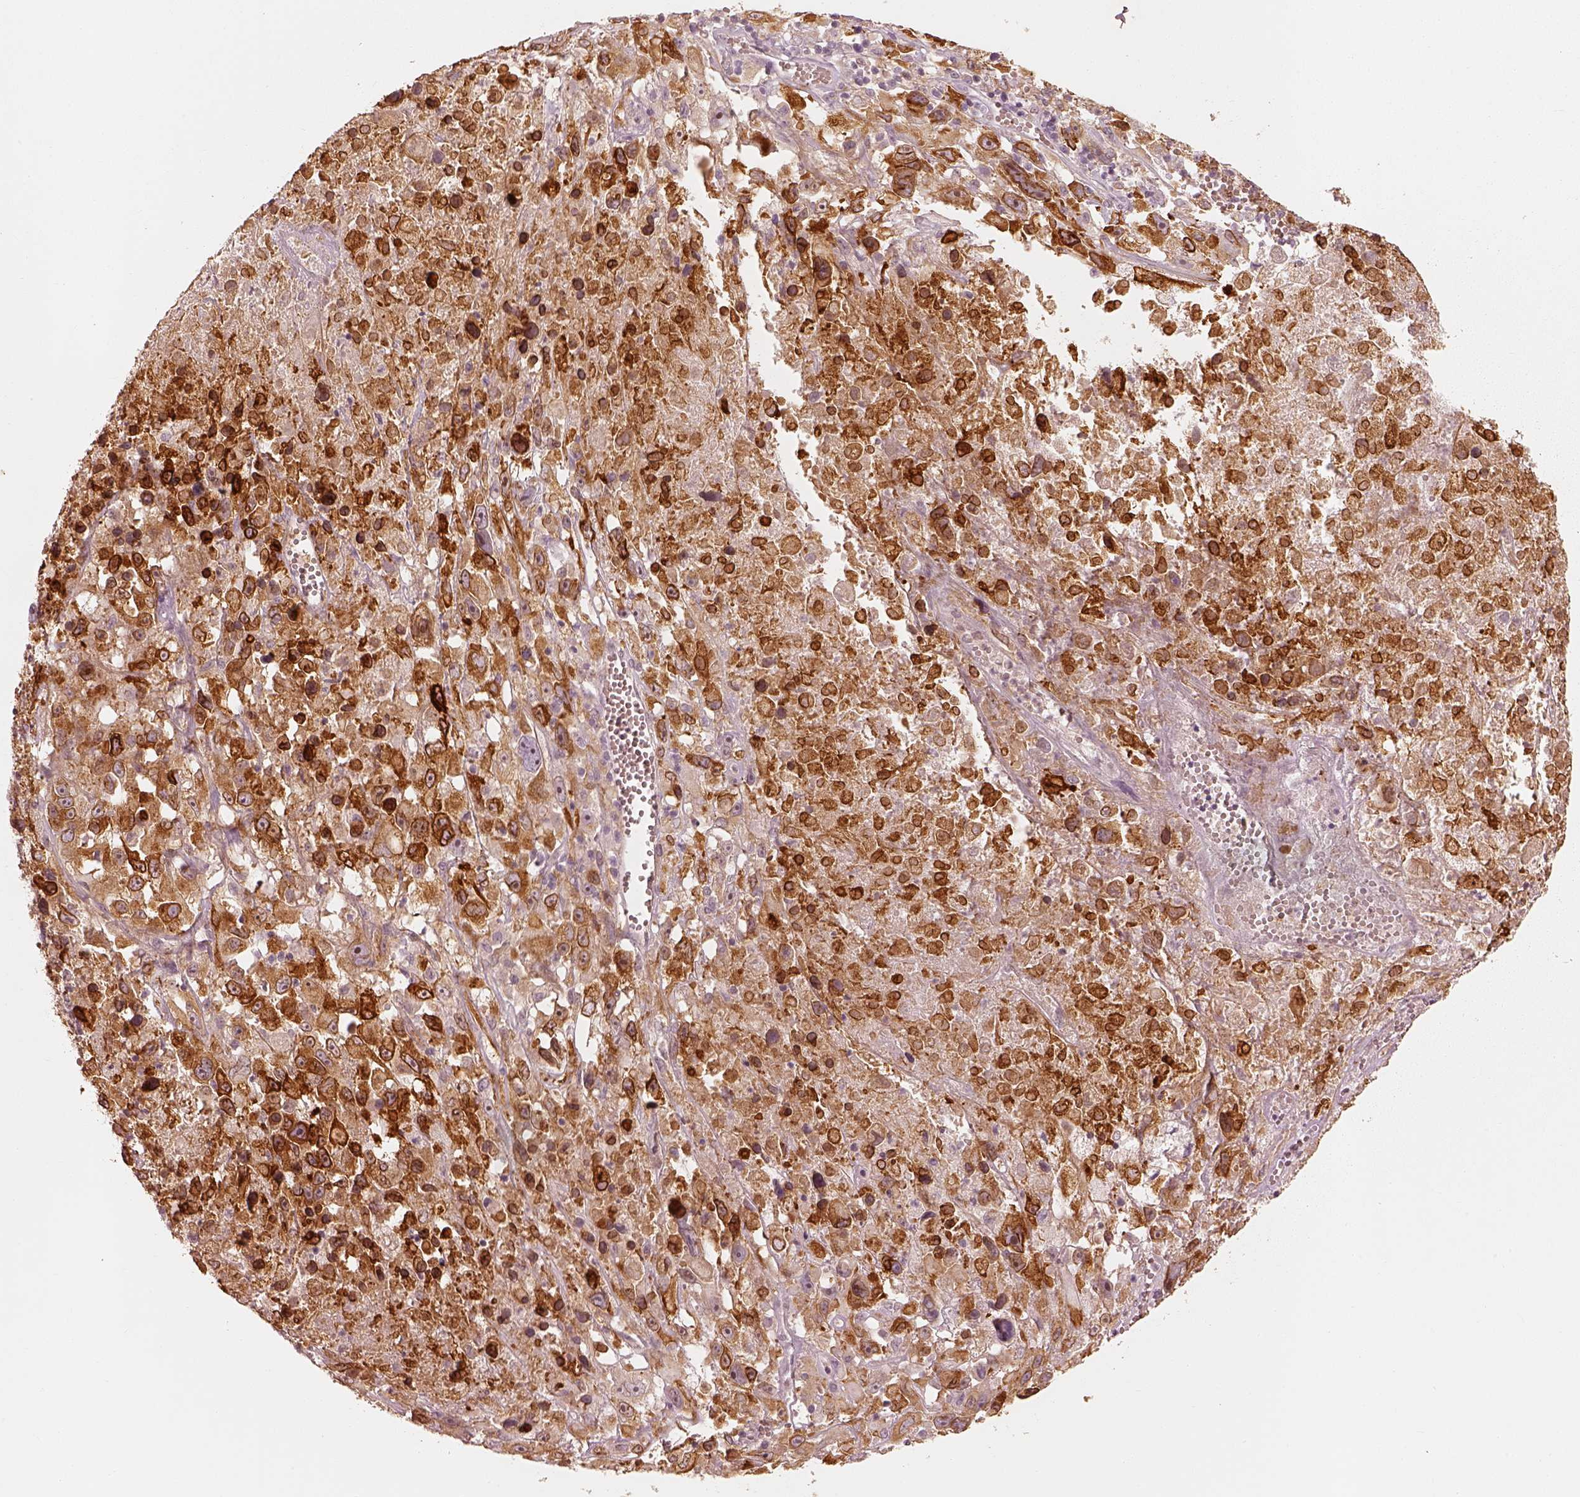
{"staining": {"intensity": "strong", "quantity": "<25%", "location": "cytoplasmic/membranous"}, "tissue": "melanoma", "cell_type": "Tumor cells", "image_type": "cancer", "snomed": [{"axis": "morphology", "description": "Malignant melanoma, Metastatic site"}, {"axis": "topography", "description": "Lymph node"}], "caption": "Immunohistochemistry (DAB (3,3'-diaminobenzidine)) staining of malignant melanoma (metastatic site) shows strong cytoplasmic/membranous protein staining in about <25% of tumor cells. (brown staining indicates protein expression, while blue staining denotes nuclei).", "gene": "WLS", "patient": {"sex": "male", "age": 50}}